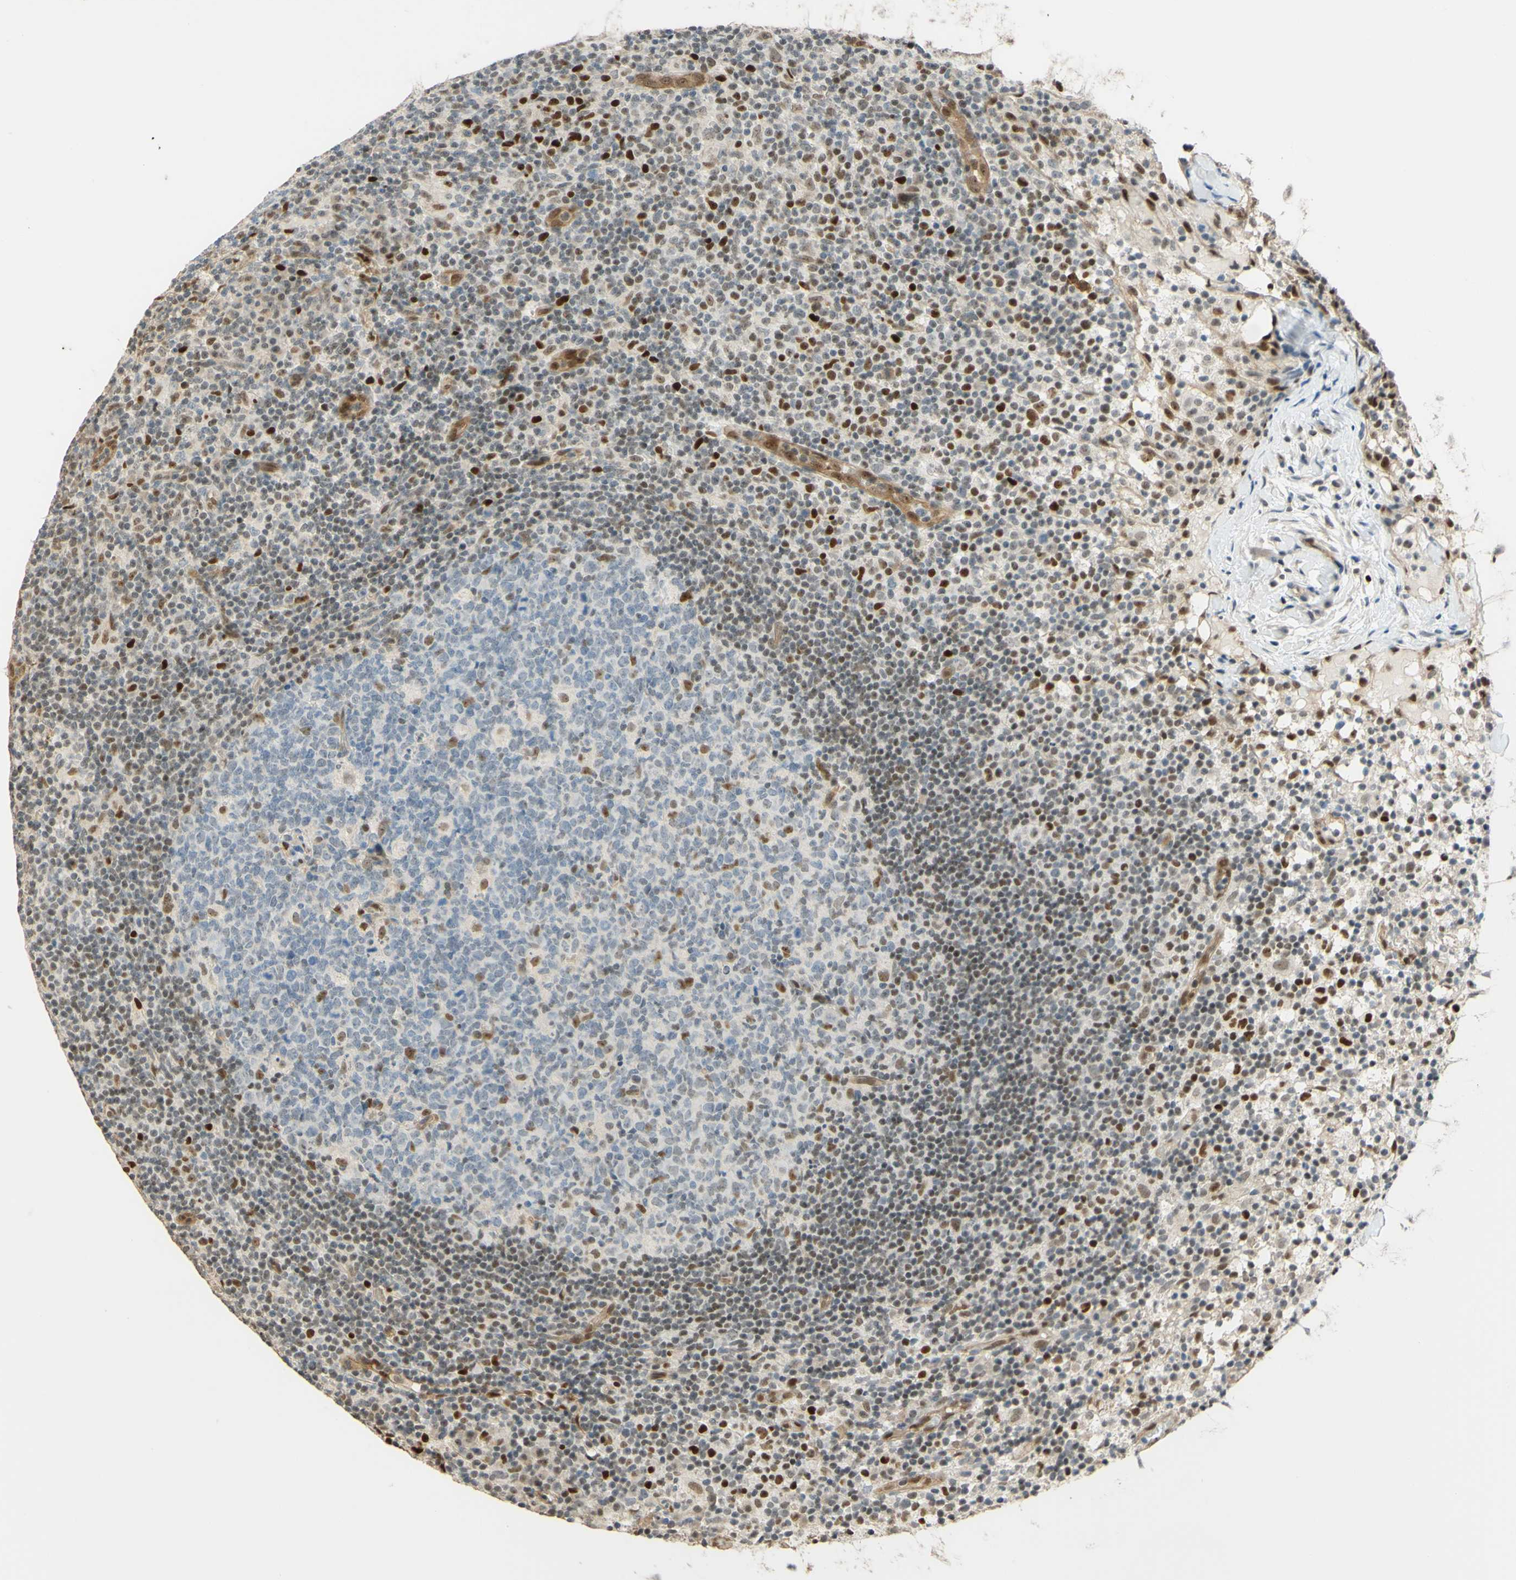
{"staining": {"intensity": "moderate", "quantity": "<25%", "location": "nuclear"}, "tissue": "lymph node", "cell_type": "Germinal center cells", "image_type": "normal", "snomed": [{"axis": "morphology", "description": "Normal tissue, NOS"}, {"axis": "morphology", "description": "Inflammation, NOS"}, {"axis": "topography", "description": "Lymph node"}], "caption": "This micrograph demonstrates immunohistochemistry (IHC) staining of benign human lymph node, with low moderate nuclear expression in approximately <25% of germinal center cells.", "gene": "POLB", "patient": {"sex": "male", "age": 55}}